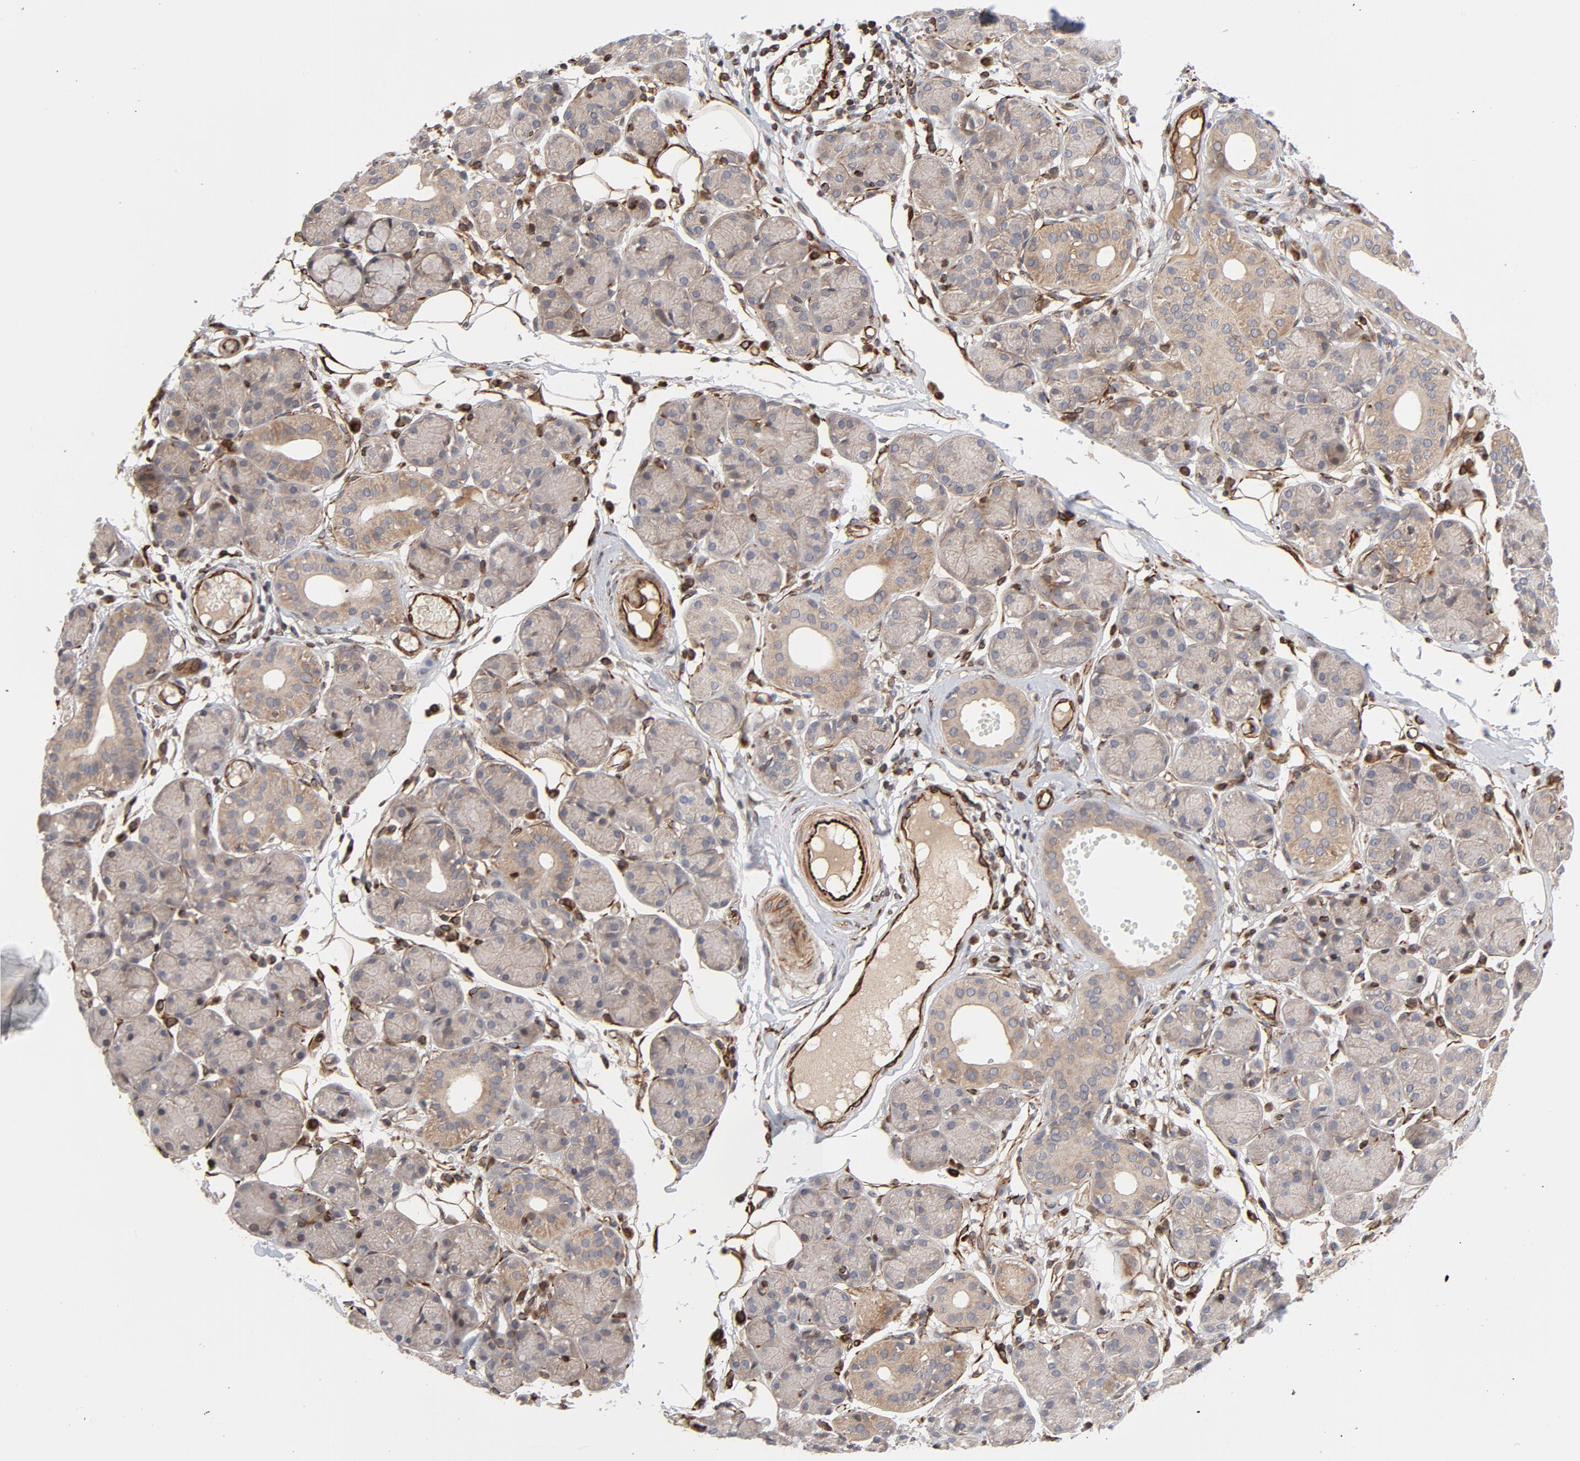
{"staining": {"intensity": "weak", "quantity": "25%-75%", "location": "cytoplasmic/membranous"}, "tissue": "salivary gland", "cell_type": "Glandular cells", "image_type": "normal", "snomed": [{"axis": "morphology", "description": "Normal tissue, NOS"}, {"axis": "topography", "description": "Salivary gland"}], "caption": "A micrograph of human salivary gland stained for a protein displays weak cytoplasmic/membranous brown staining in glandular cells.", "gene": "DNAAF2", "patient": {"sex": "male", "age": 54}}